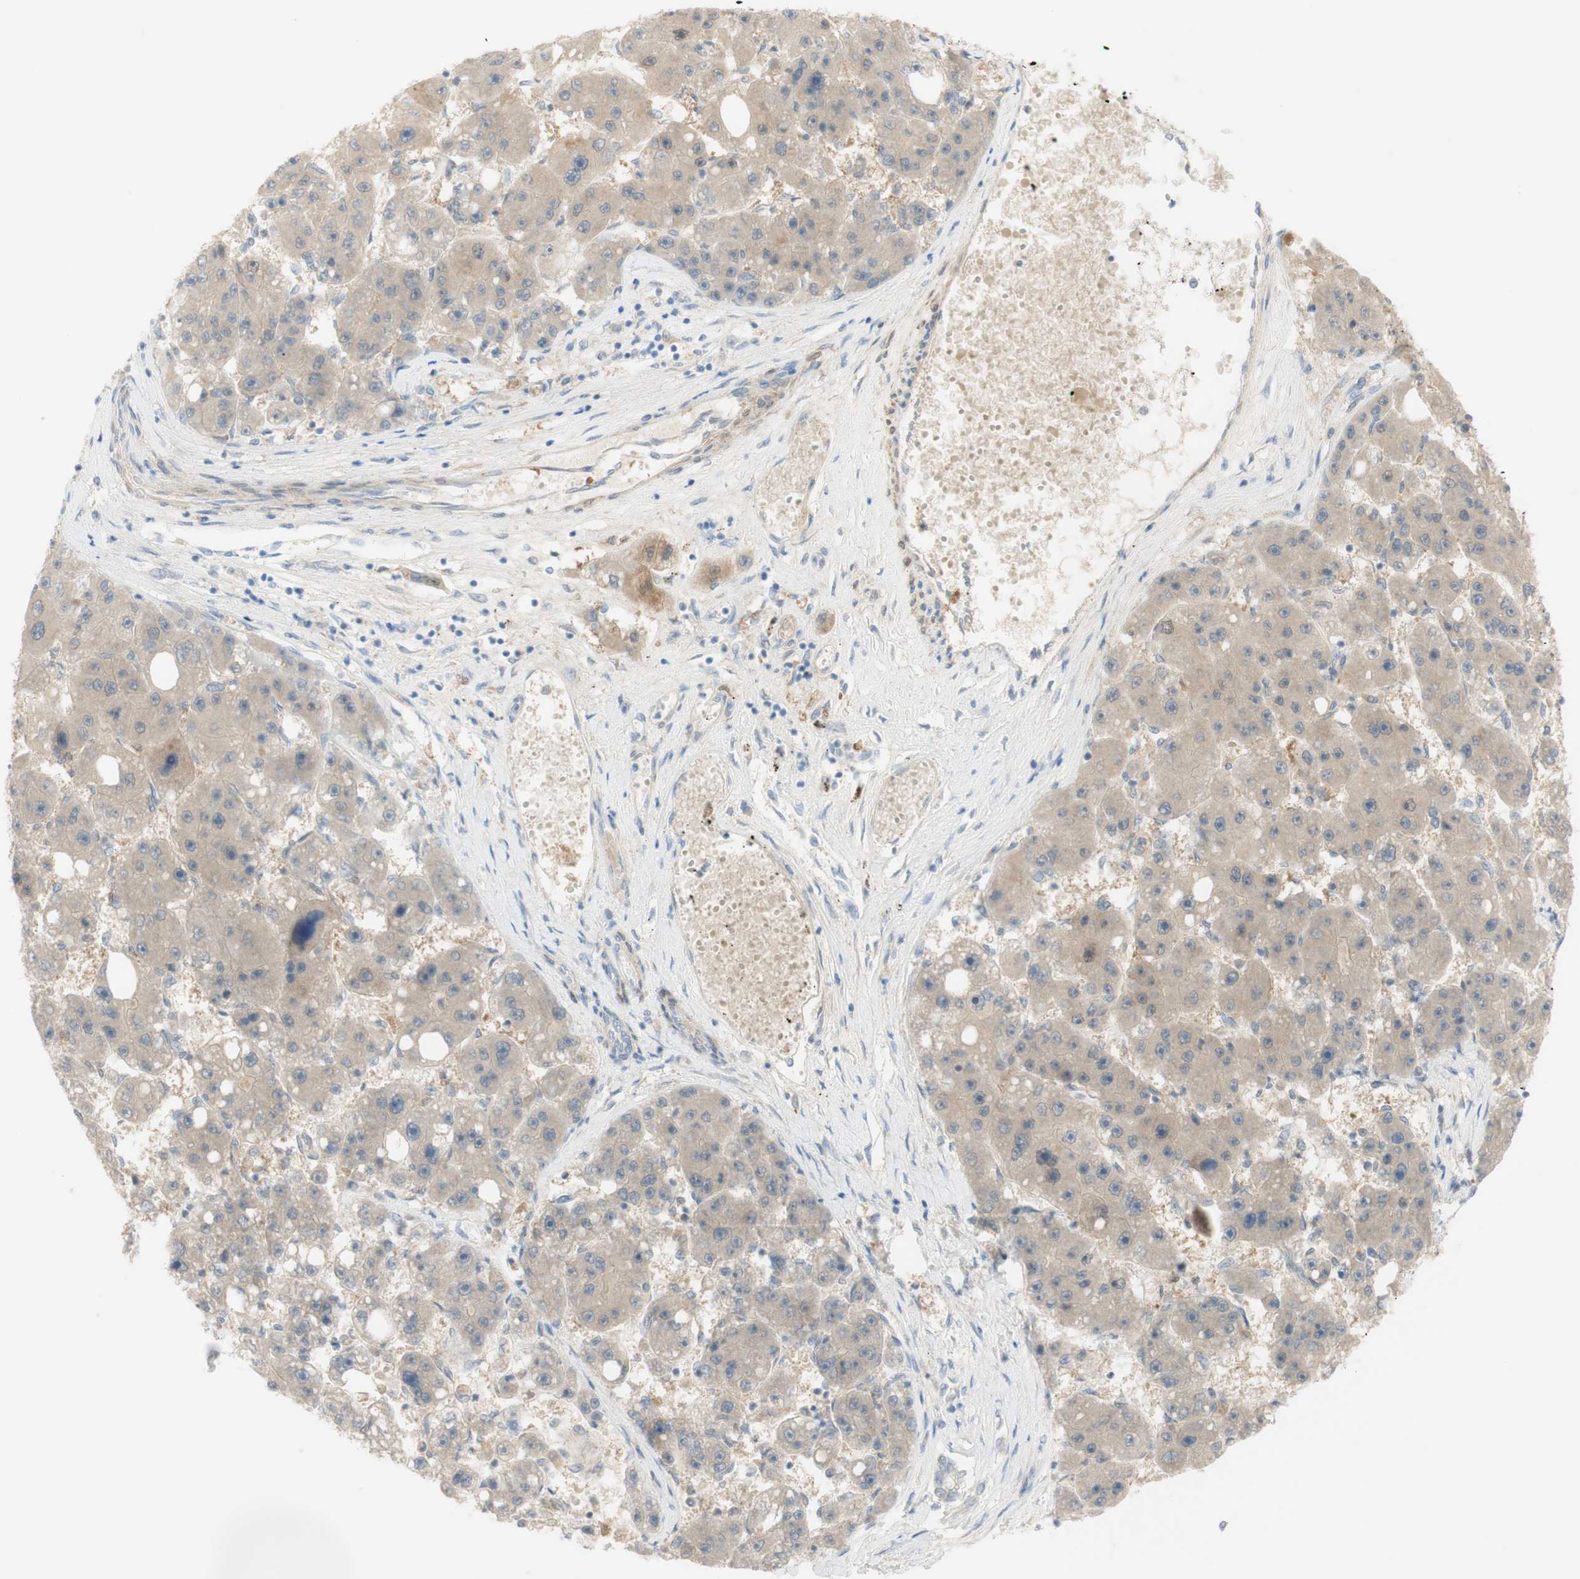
{"staining": {"intensity": "weak", "quantity": ">75%", "location": "cytoplasmic/membranous,nuclear"}, "tissue": "liver cancer", "cell_type": "Tumor cells", "image_type": "cancer", "snomed": [{"axis": "morphology", "description": "Carcinoma, Hepatocellular, NOS"}, {"axis": "topography", "description": "Liver"}], "caption": "Immunohistochemical staining of liver hepatocellular carcinoma exhibits low levels of weak cytoplasmic/membranous and nuclear protein staining in about >75% of tumor cells.", "gene": "SELENBP1", "patient": {"sex": "female", "age": 61}}